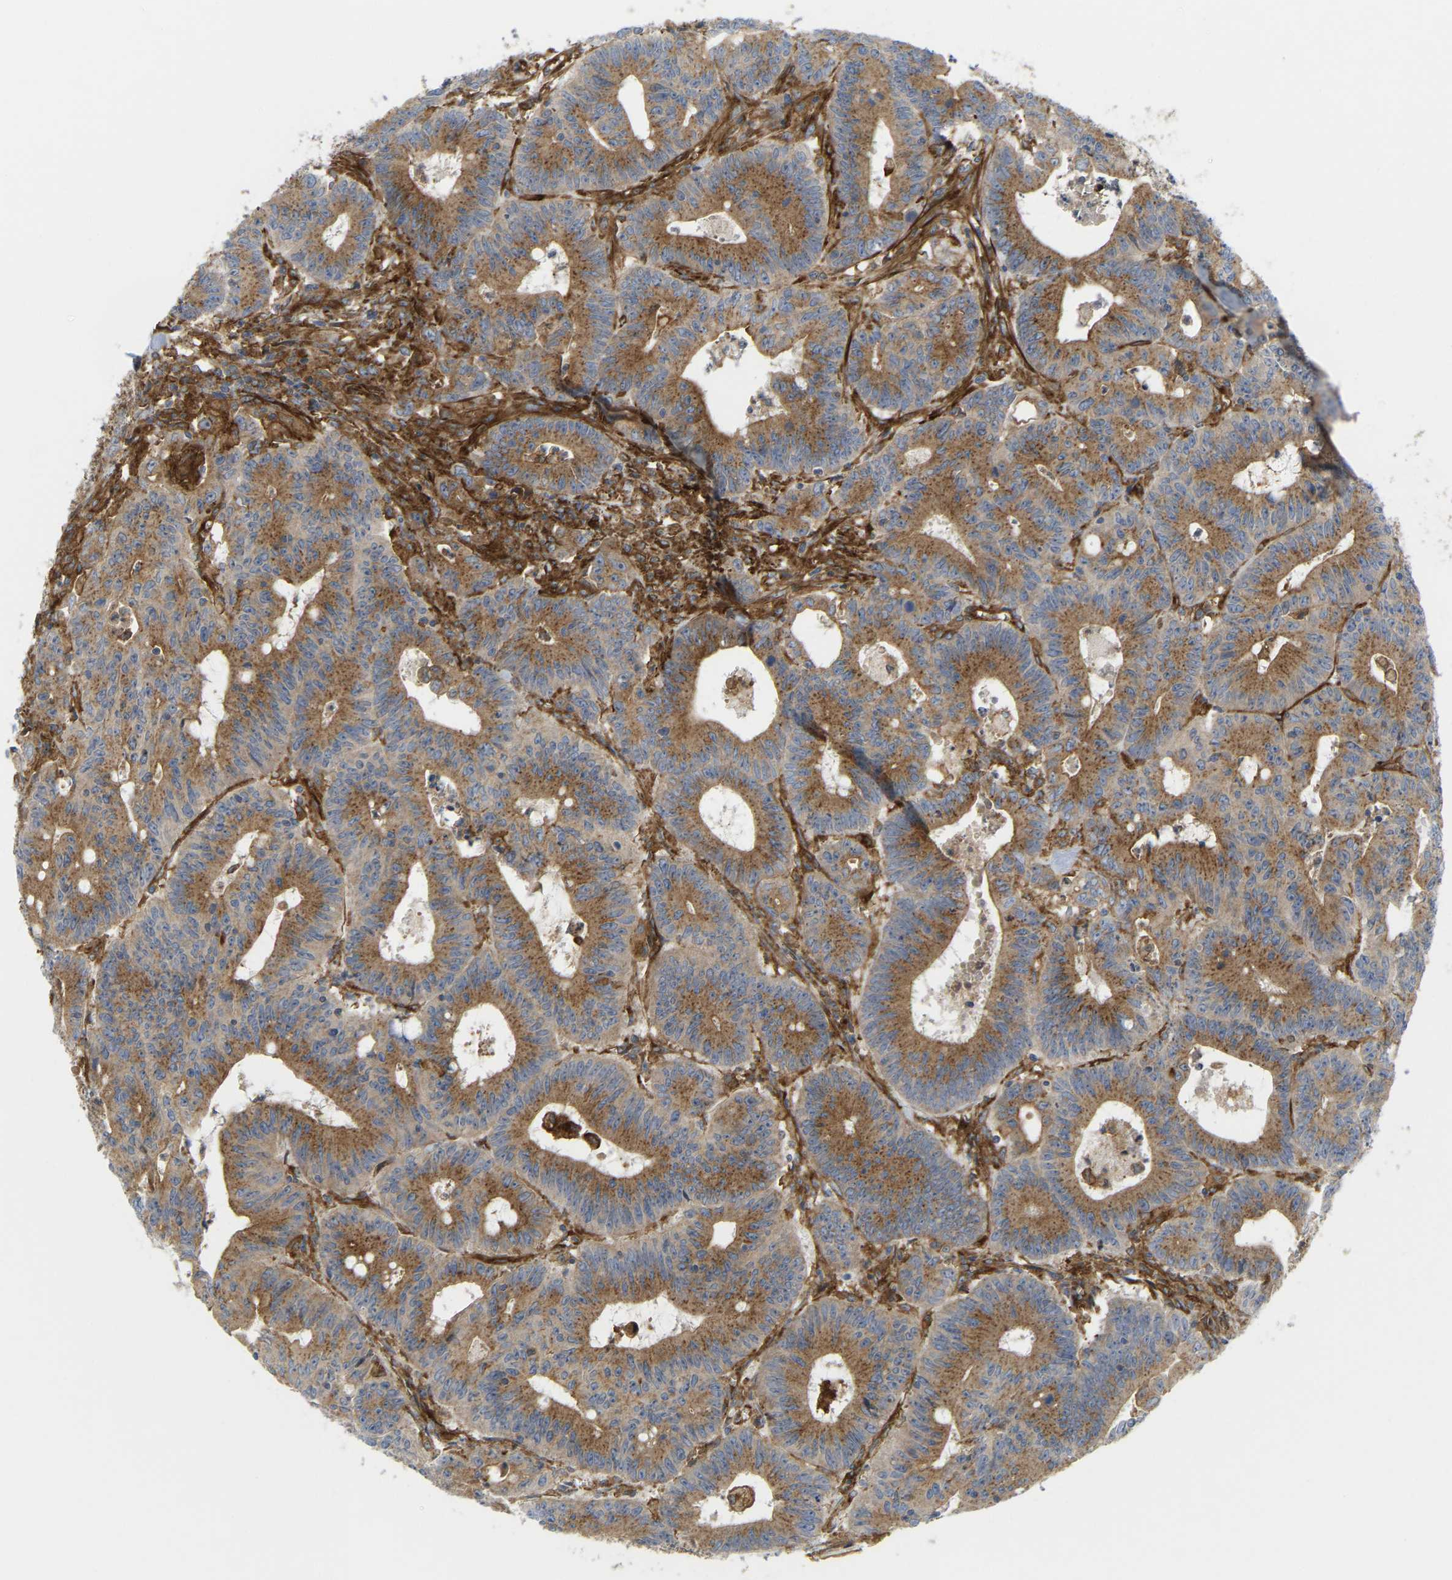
{"staining": {"intensity": "moderate", "quantity": ">75%", "location": "cytoplasmic/membranous"}, "tissue": "colorectal cancer", "cell_type": "Tumor cells", "image_type": "cancer", "snomed": [{"axis": "morphology", "description": "Adenocarcinoma, NOS"}, {"axis": "topography", "description": "Colon"}], "caption": "This image exhibits colorectal adenocarcinoma stained with immunohistochemistry to label a protein in brown. The cytoplasmic/membranous of tumor cells show moderate positivity for the protein. Nuclei are counter-stained blue.", "gene": "PICALM", "patient": {"sex": "male", "age": 45}}